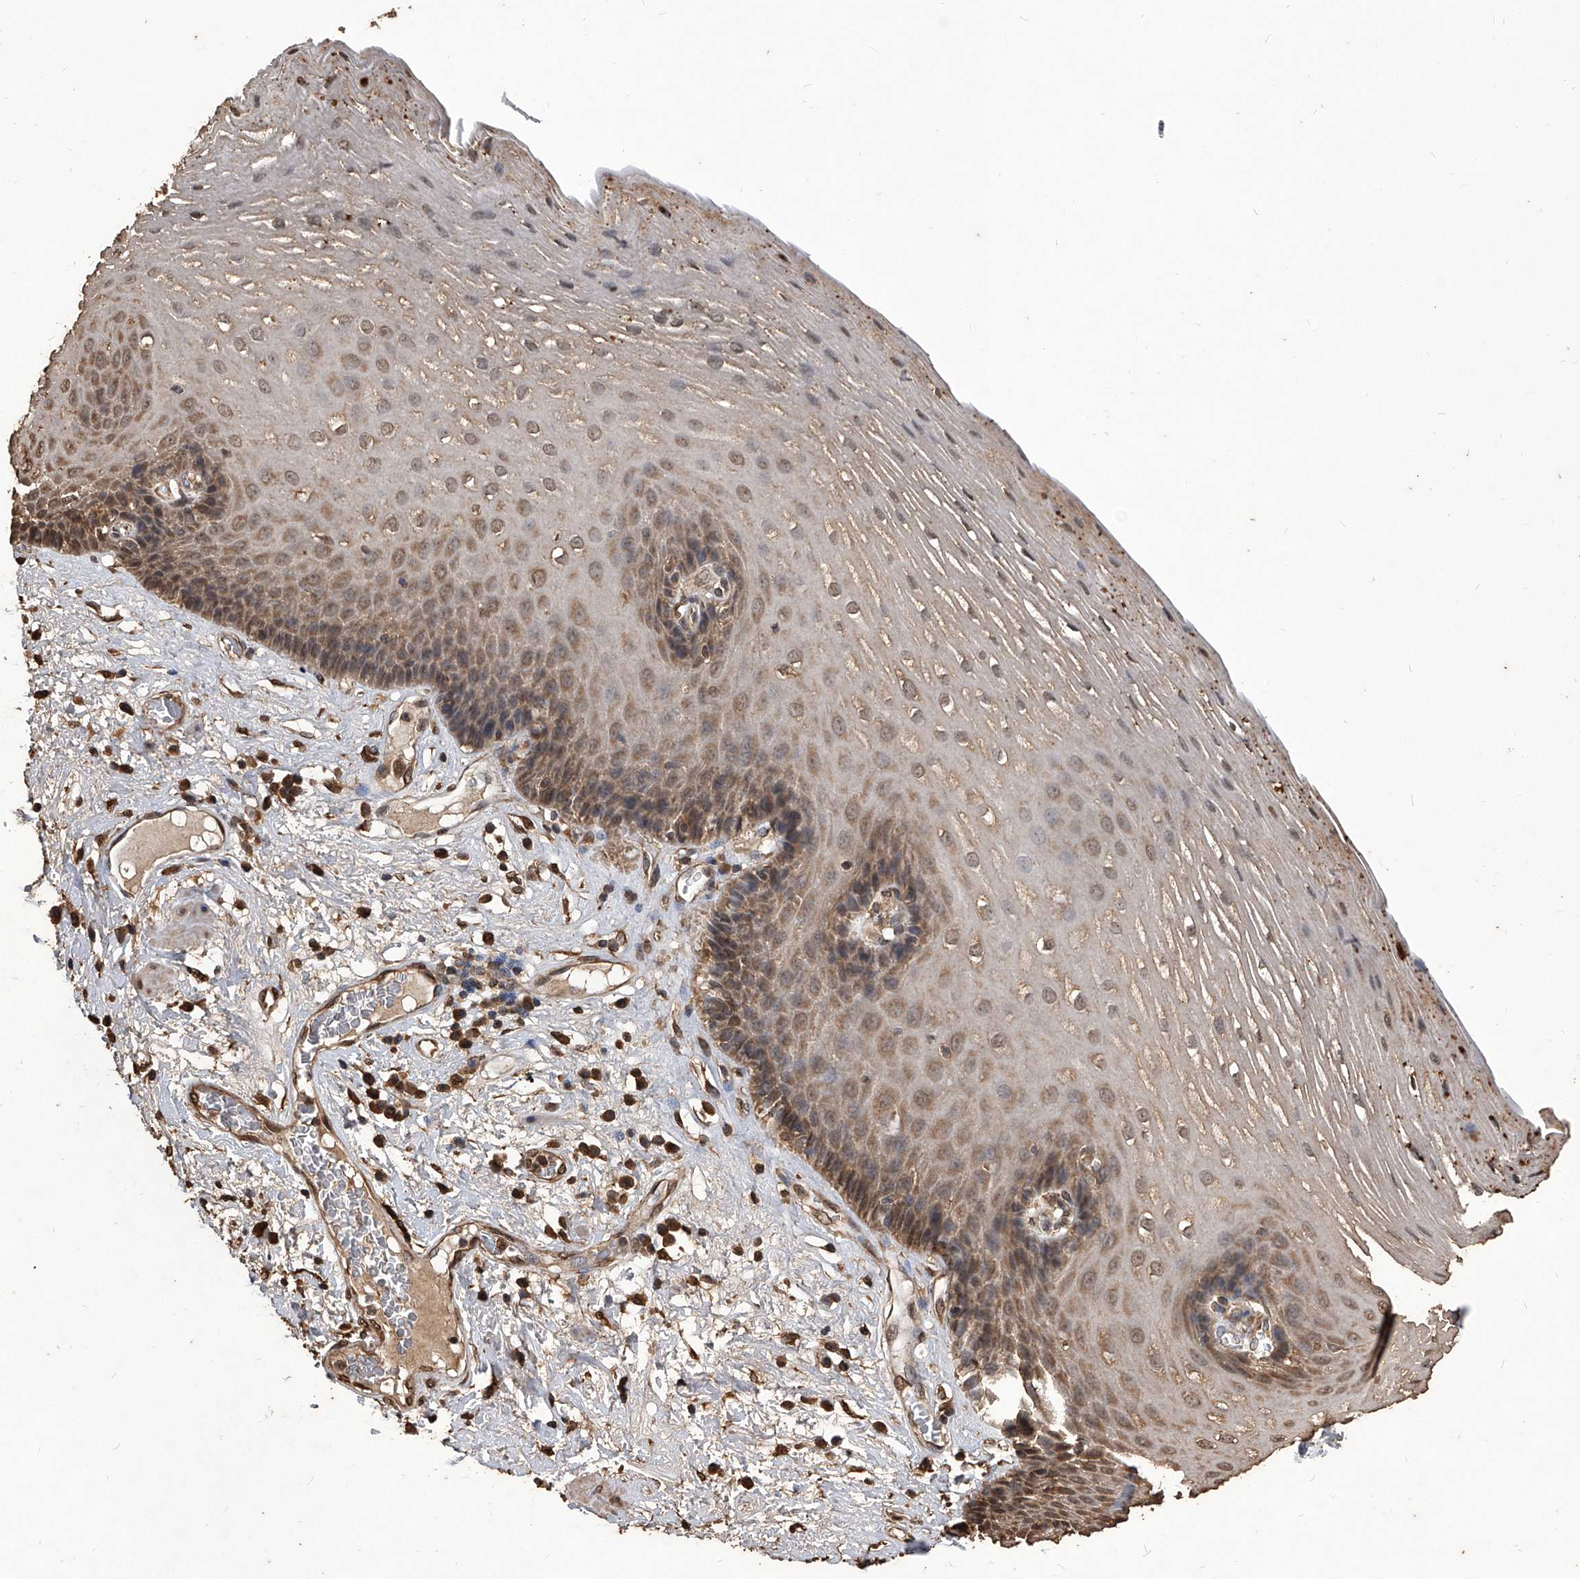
{"staining": {"intensity": "moderate", "quantity": ">75%", "location": "cytoplasmic/membranous,nuclear"}, "tissue": "esophagus", "cell_type": "Squamous epithelial cells", "image_type": "normal", "snomed": [{"axis": "morphology", "description": "Normal tissue, NOS"}, {"axis": "morphology", "description": "Adenocarcinoma, NOS"}, {"axis": "topography", "description": "Esophagus"}], "caption": "A photomicrograph of human esophagus stained for a protein displays moderate cytoplasmic/membranous,nuclear brown staining in squamous epithelial cells. The protein of interest is stained brown, and the nuclei are stained in blue (DAB (3,3'-diaminobenzidine) IHC with brightfield microscopy, high magnification).", "gene": "FBXL4", "patient": {"sex": "male", "age": 62}}